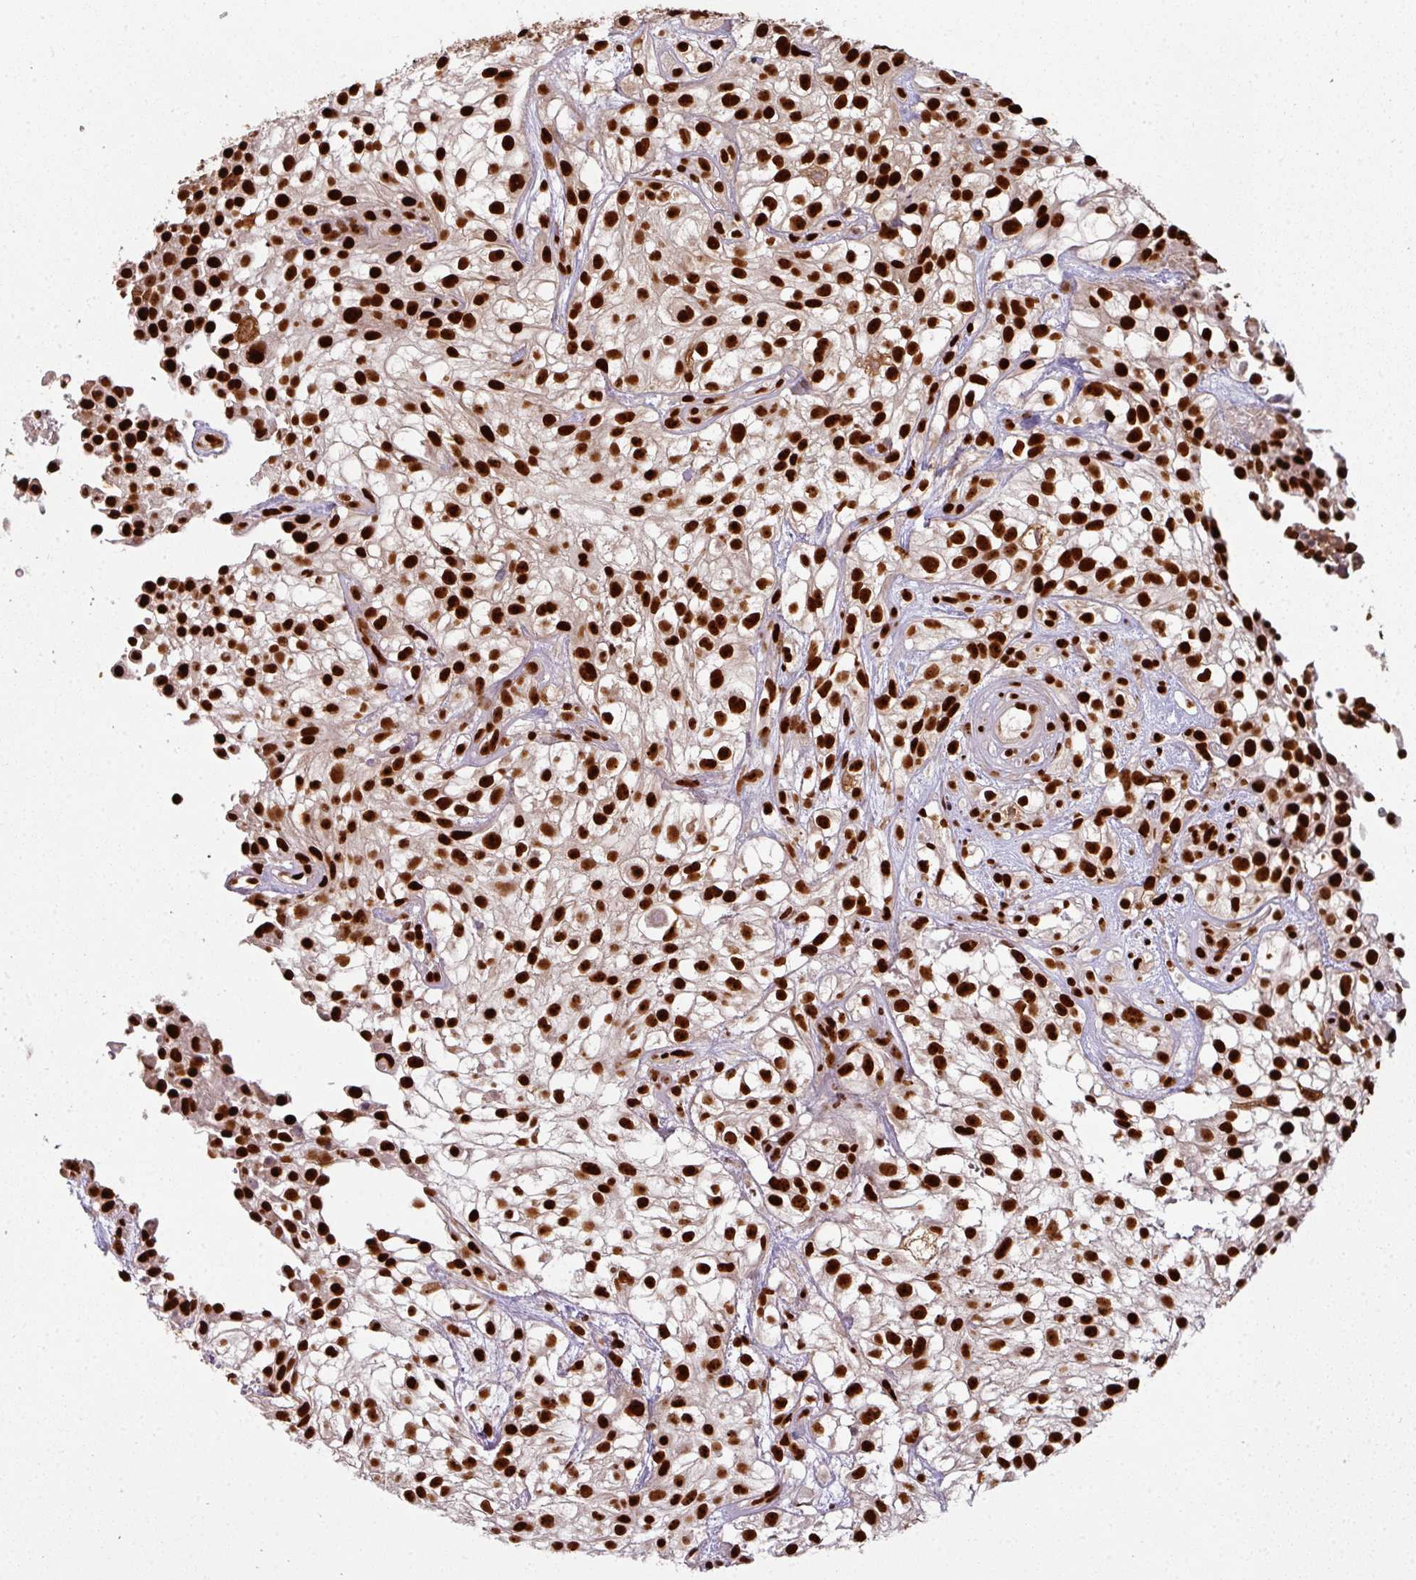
{"staining": {"intensity": "strong", "quantity": ">75%", "location": "nuclear"}, "tissue": "urothelial cancer", "cell_type": "Tumor cells", "image_type": "cancer", "snomed": [{"axis": "morphology", "description": "Urothelial carcinoma, High grade"}, {"axis": "topography", "description": "Urinary bladder"}], "caption": "Protein staining exhibits strong nuclear staining in approximately >75% of tumor cells in high-grade urothelial carcinoma.", "gene": "SIK3", "patient": {"sex": "male", "age": 56}}